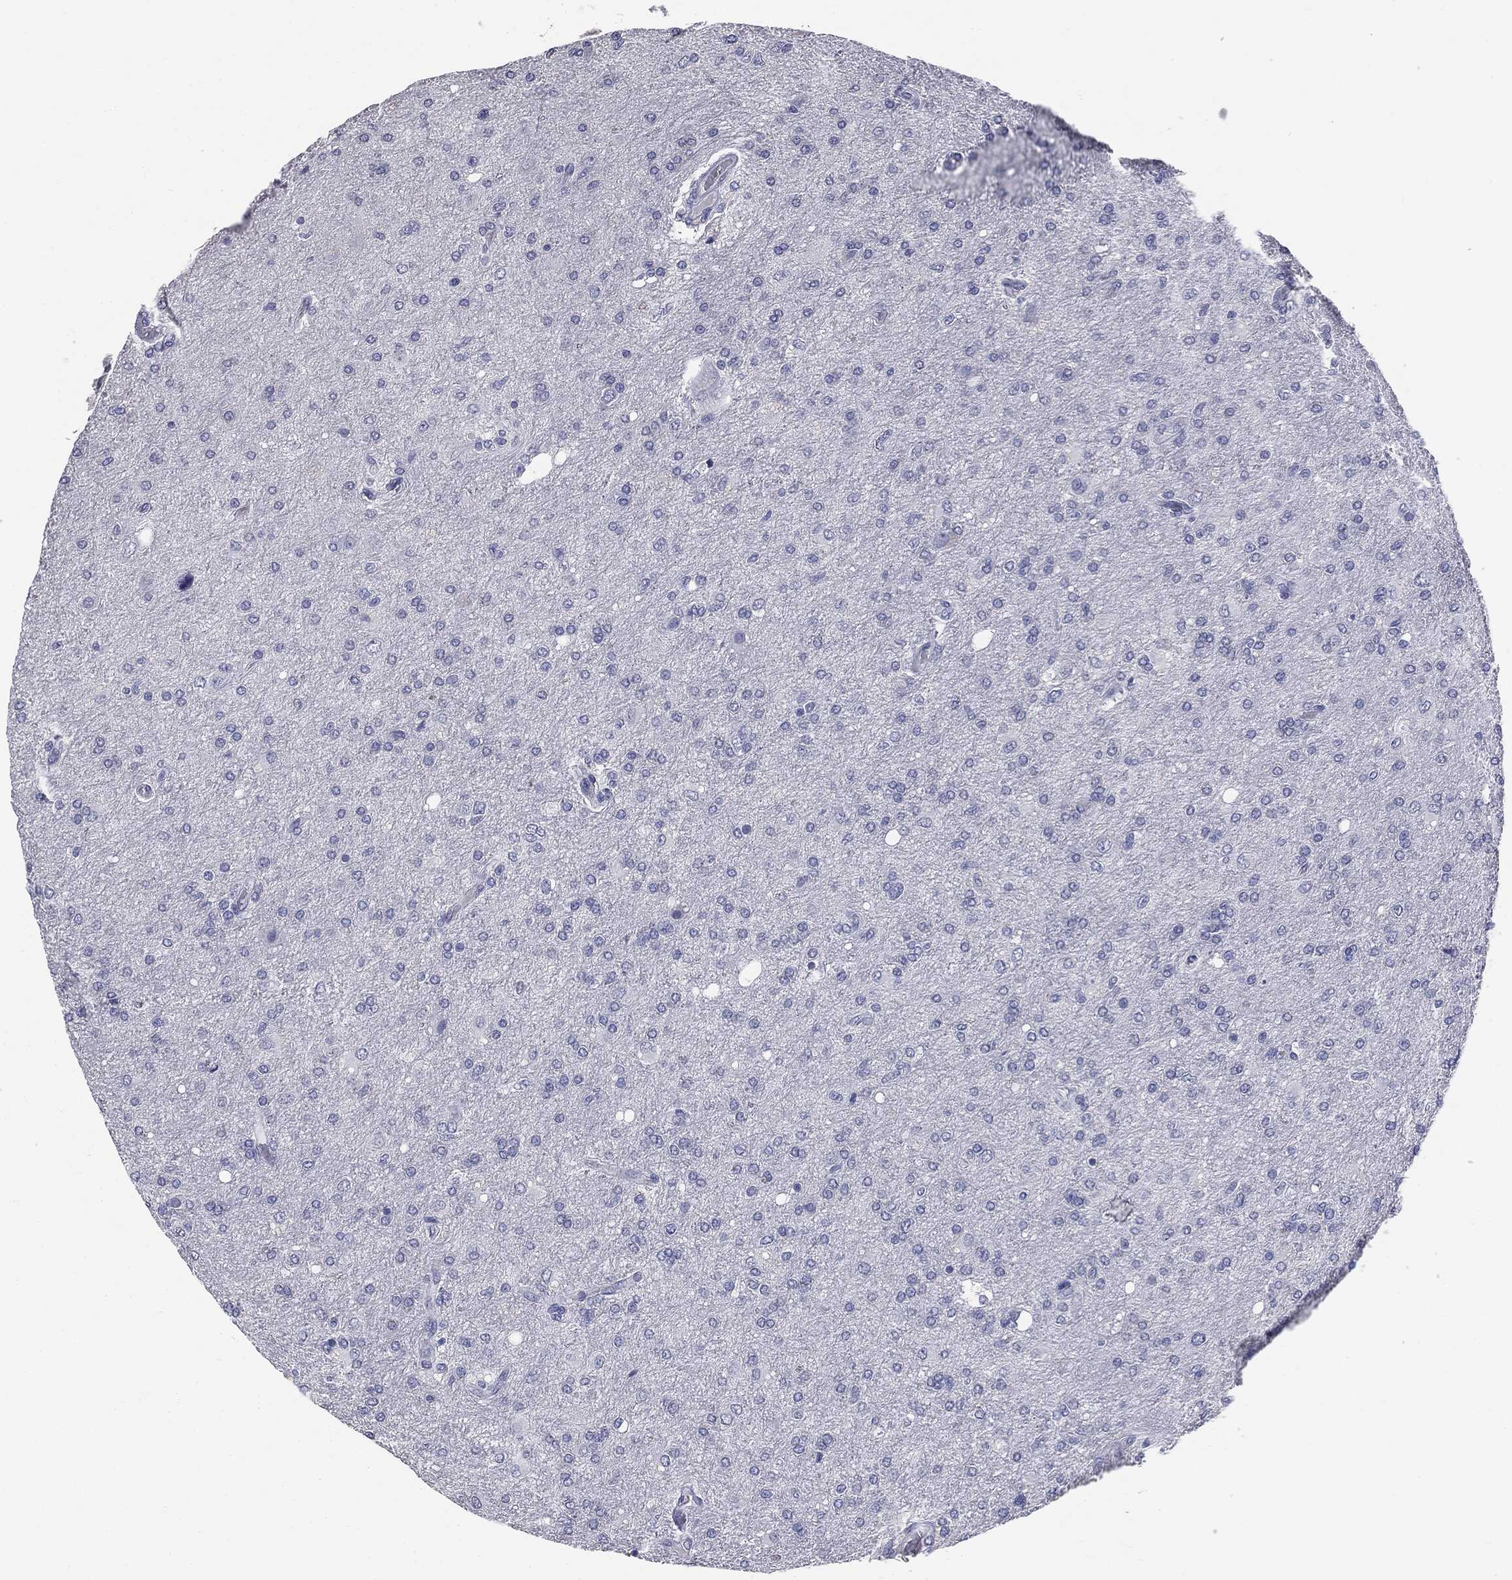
{"staining": {"intensity": "negative", "quantity": "none", "location": "none"}, "tissue": "glioma", "cell_type": "Tumor cells", "image_type": "cancer", "snomed": [{"axis": "morphology", "description": "Glioma, malignant, High grade"}, {"axis": "topography", "description": "Cerebral cortex"}], "caption": "An IHC photomicrograph of glioma is shown. There is no staining in tumor cells of glioma.", "gene": "AFP", "patient": {"sex": "male", "age": 70}}